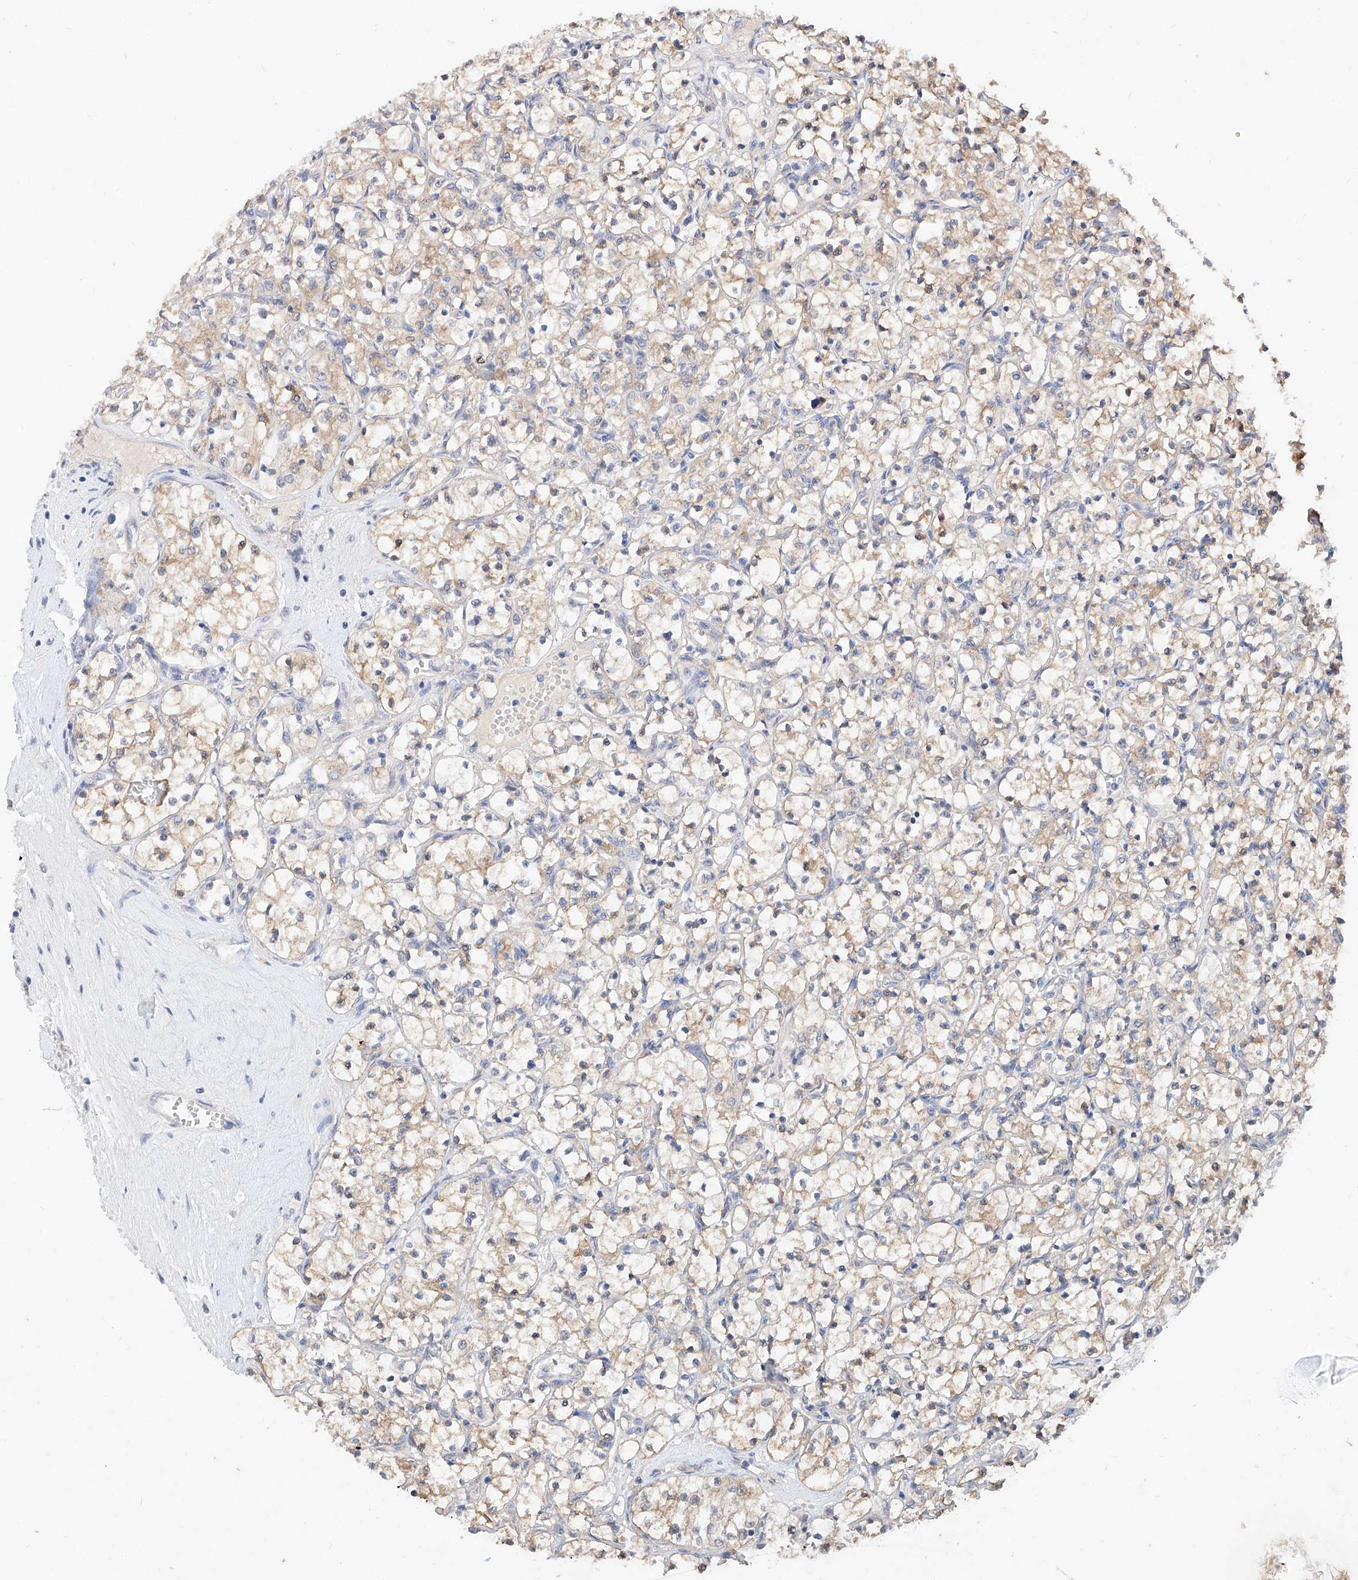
{"staining": {"intensity": "moderate", "quantity": "25%-75%", "location": "cytoplasmic/membranous"}, "tissue": "renal cancer", "cell_type": "Tumor cells", "image_type": "cancer", "snomed": [{"axis": "morphology", "description": "Adenocarcinoma, NOS"}, {"axis": "topography", "description": "Kidney"}], "caption": "Brown immunohistochemical staining in human adenocarcinoma (renal) reveals moderate cytoplasmic/membranous positivity in about 25%-75% of tumor cells. The staining was performed using DAB to visualize the protein expression in brown, while the nuclei were stained in blue with hematoxylin (Magnification: 20x).", "gene": "ZSCAN4", "patient": {"sex": "female", "age": 69}}